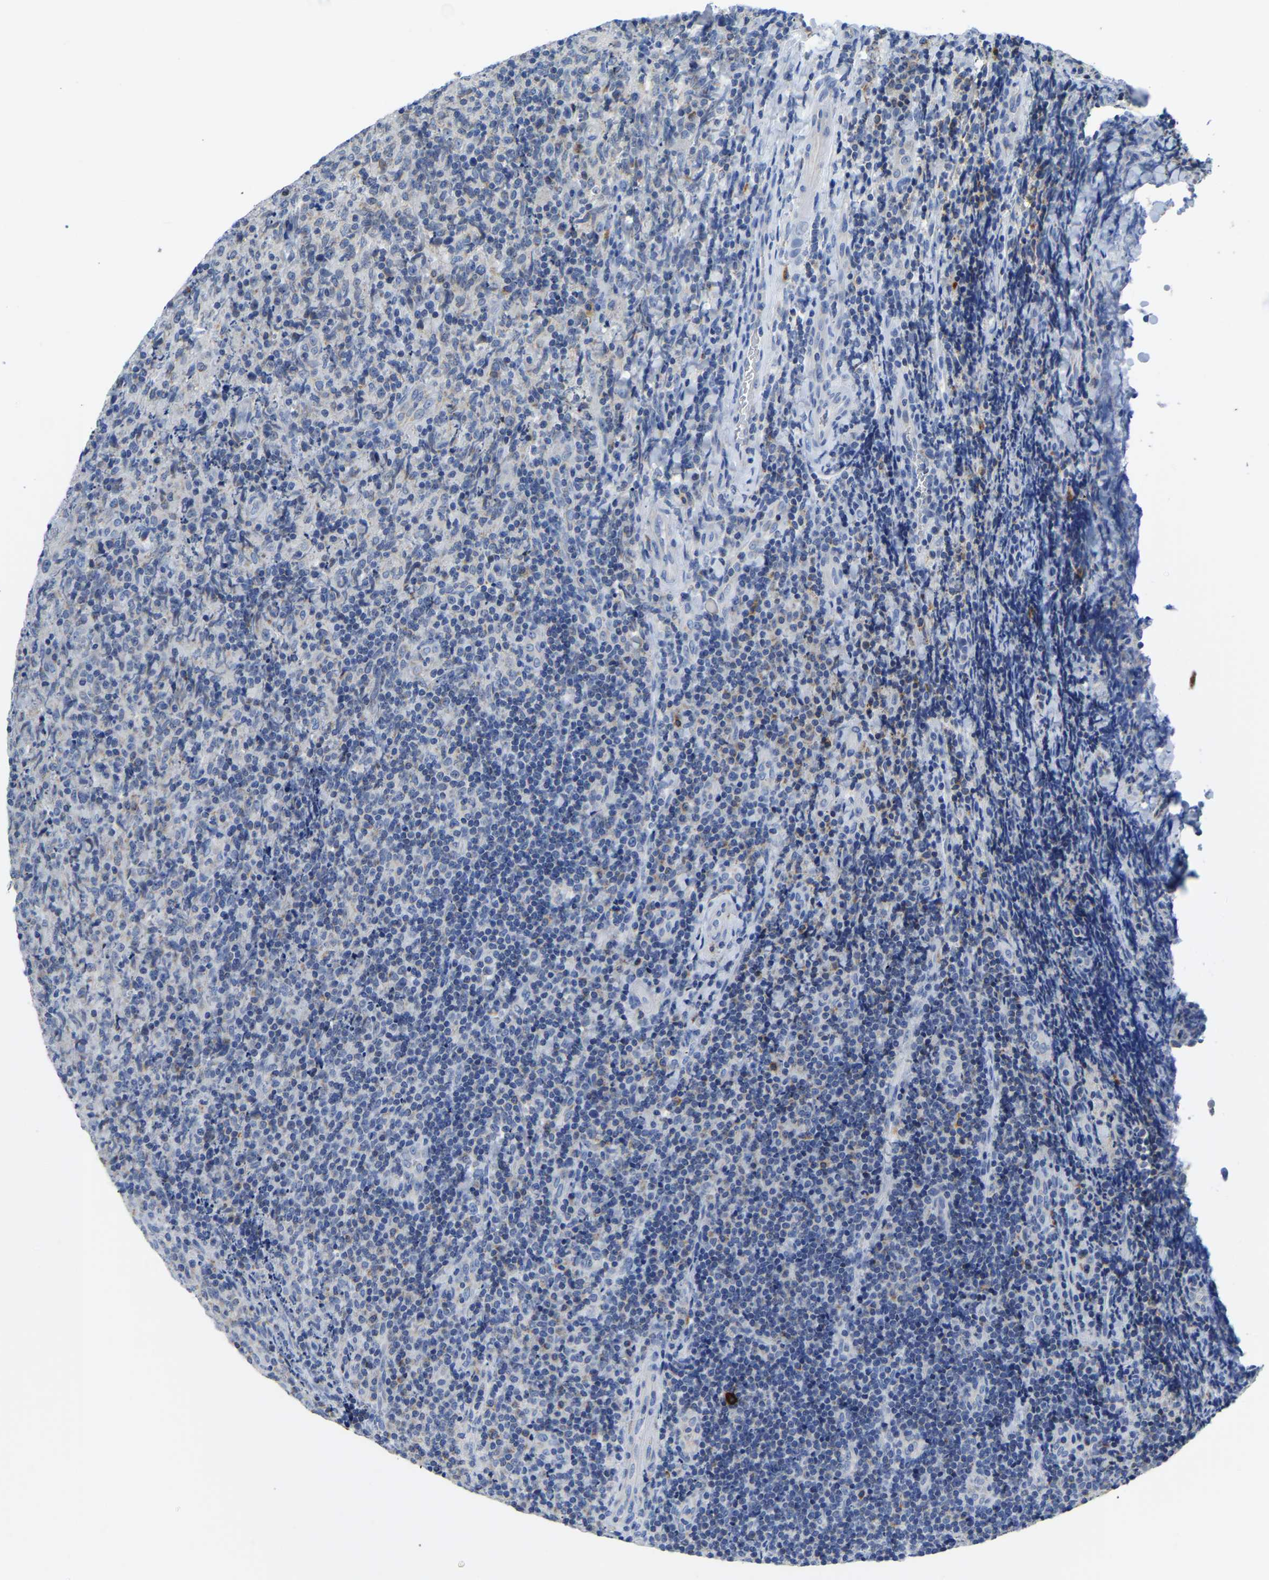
{"staining": {"intensity": "negative", "quantity": "none", "location": "none"}, "tissue": "lymphoma", "cell_type": "Tumor cells", "image_type": "cancer", "snomed": [{"axis": "morphology", "description": "Malignant lymphoma, non-Hodgkin's type, High grade"}, {"axis": "topography", "description": "Tonsil"}], "caption": "An IHC image of high-grade malignant lymphoma, non-Hodgkin's type is shown. There is no staining in tumor cells of high-grade malignant lymphoma, non-Hodgkin's type.", "gene": "ETFA", "patient": {"sex": "female", "age": 36}}